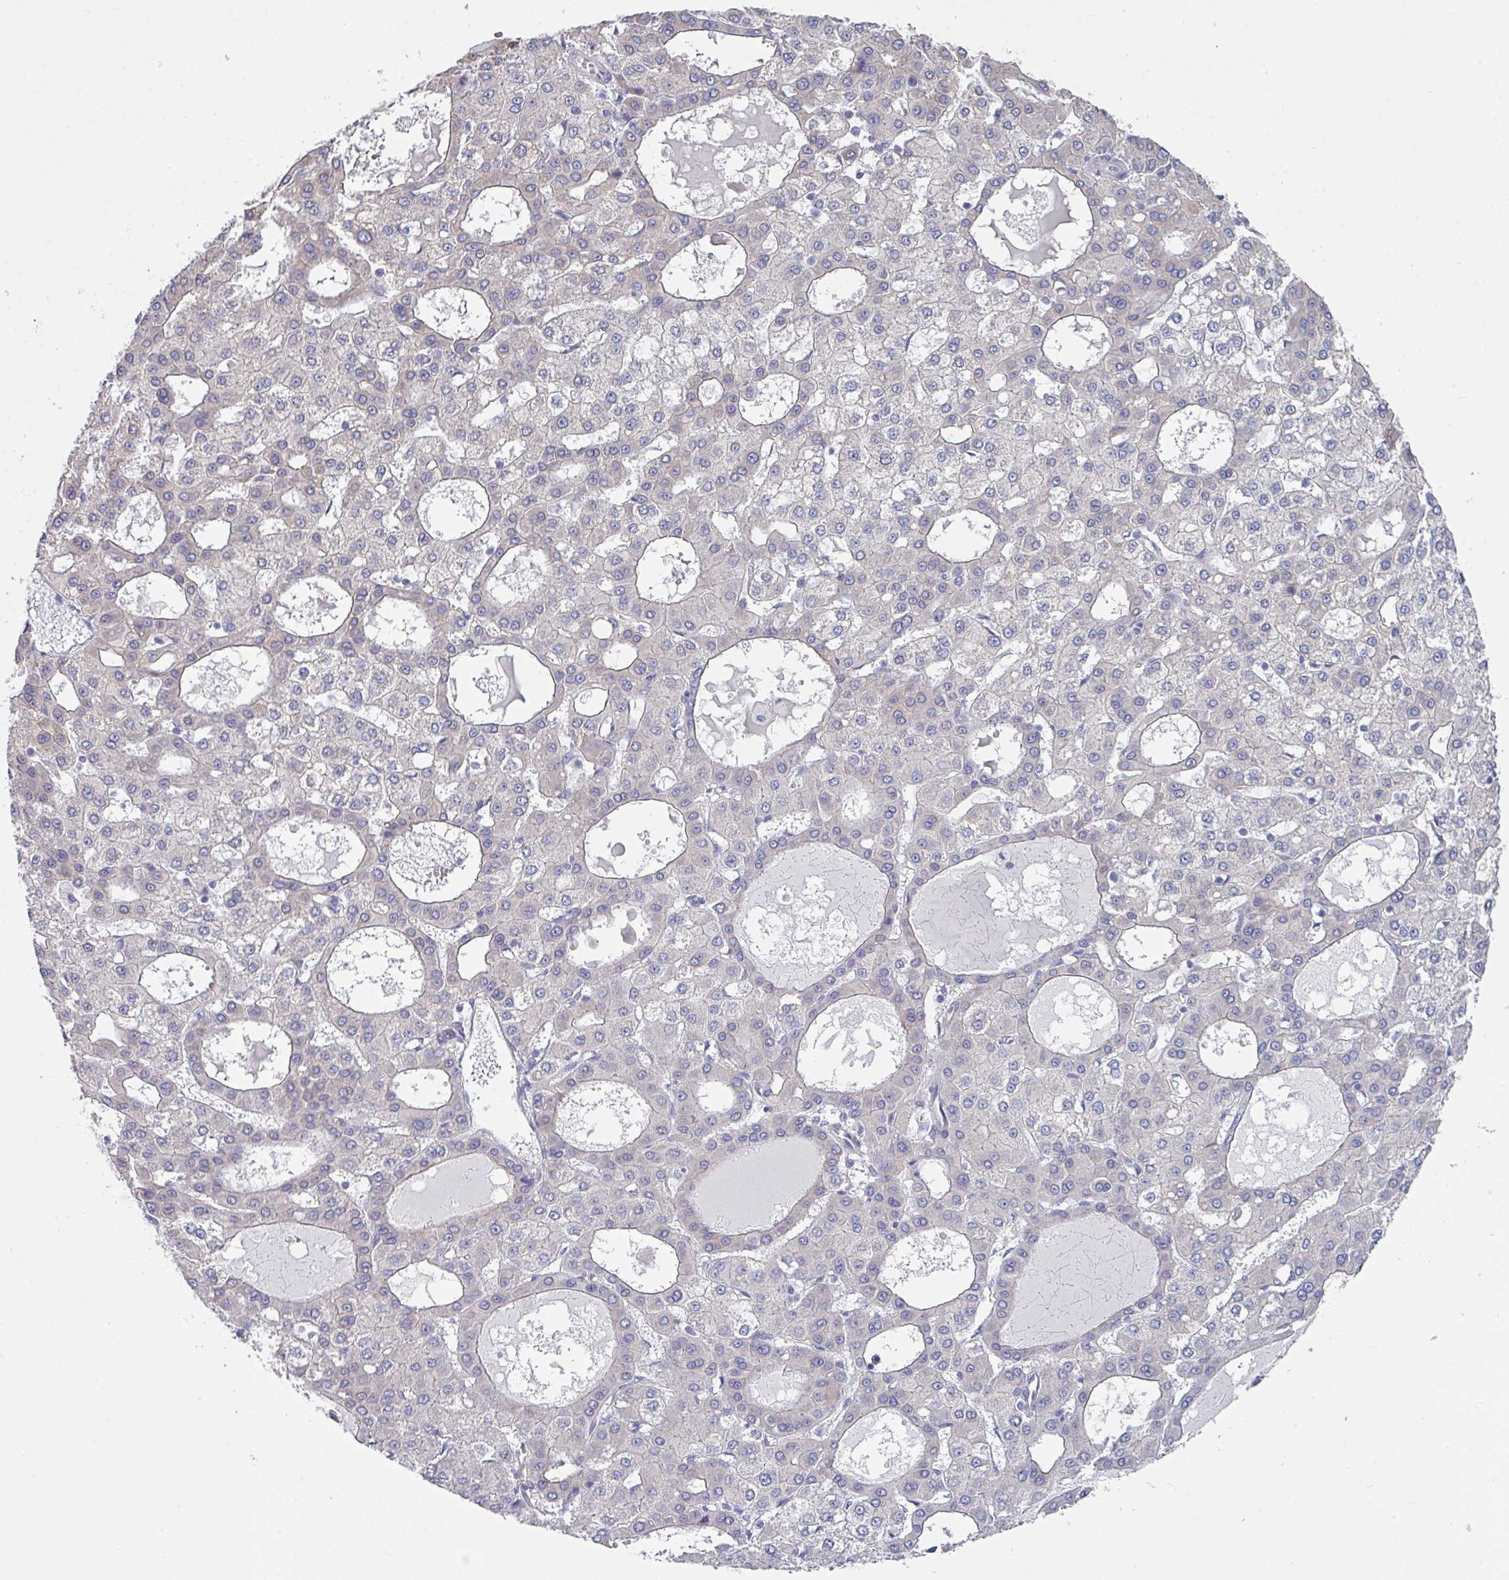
{"staining": {"intensity": "negative", "quantity": "none", "location": "none"}, "tissue": "liver cancer", "cell_type": "Tumor cells", "image_type": "cancer", "snomed": [{"axis": "morphology", "description": "Carcinoma, Hepatocellular, NOS"}, {"axis": "topography", "description": "Liver"}], "caption": "Histopathology image shows no significant protein staining in tumor cells of liver hepatocellular carcinoma.", "gene": "TMED5", "patient": {"sex": "male", "age": 47}}